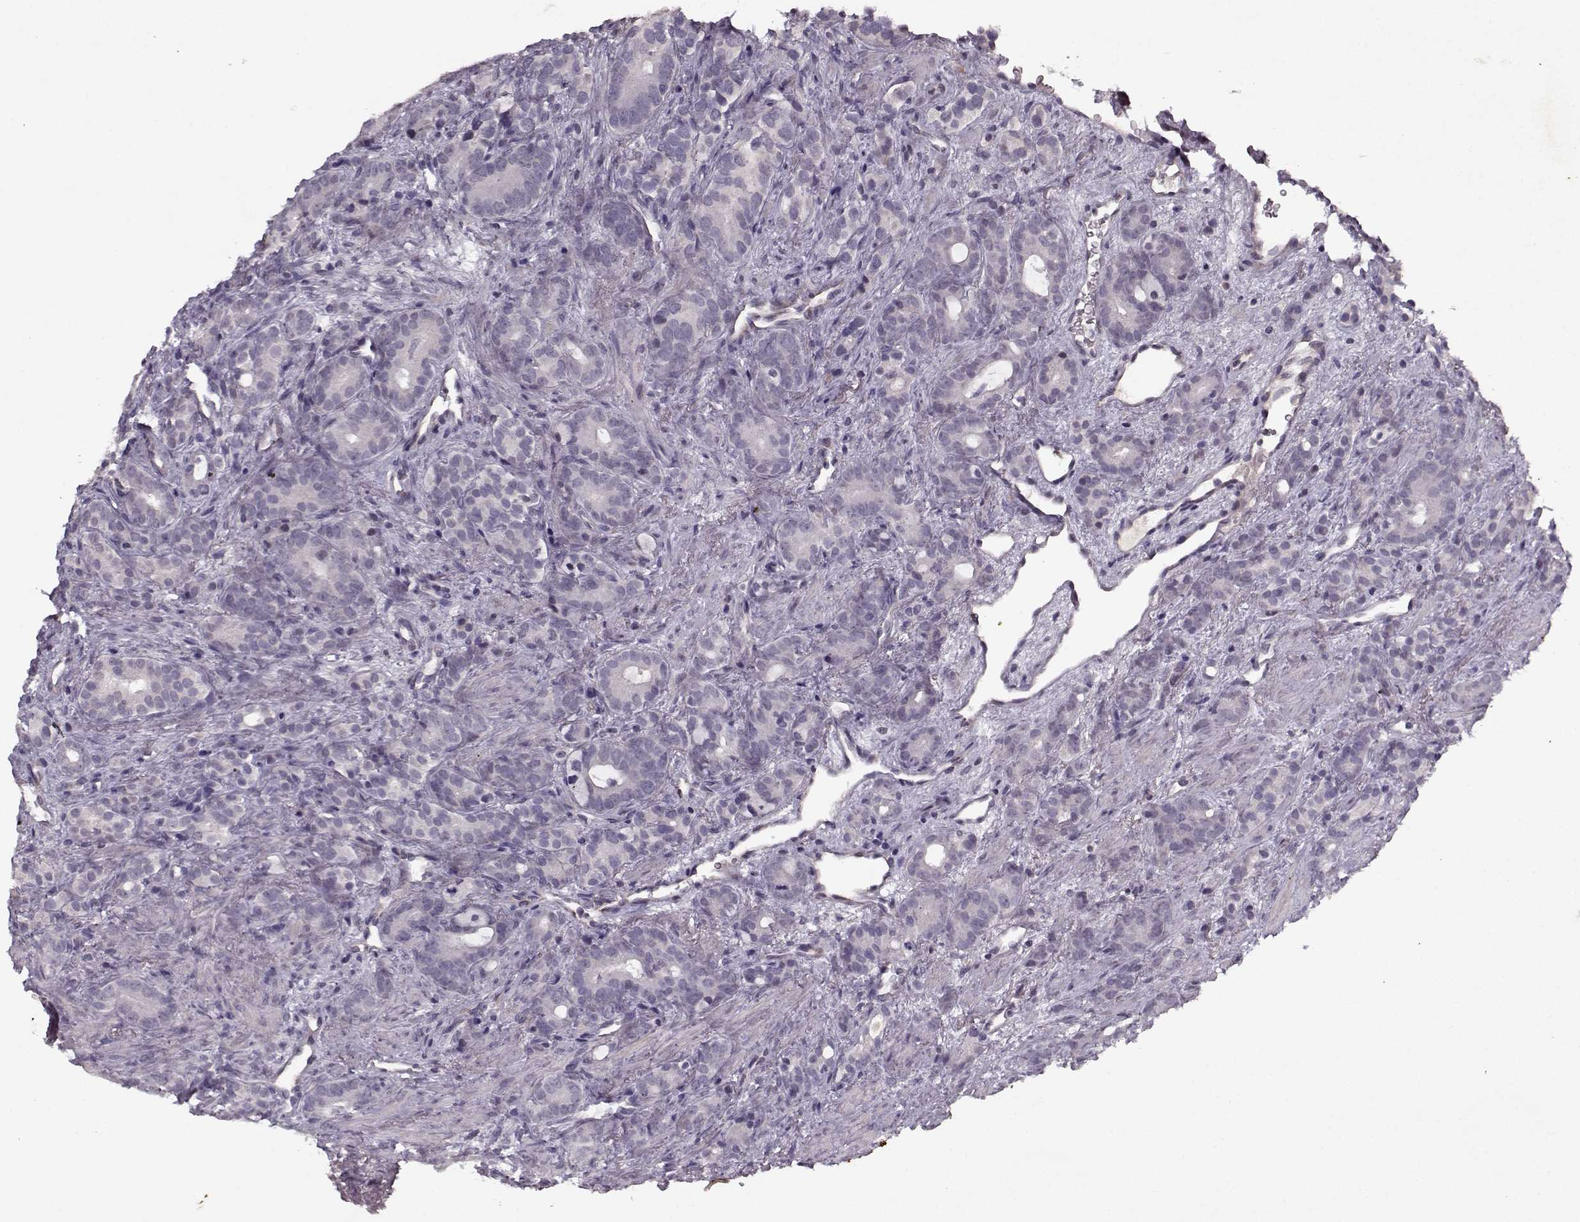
{"staining": {"intensity": "negative", "quantity": "none", "location": "none"}, "tissue": "prostate cancer", "cell_type": "Tumor cells", "image_type": "cancer", "snomed": [{"axis": "morphology", "description": "Adenocarcinoma, High grade"}, {"axis": "topography", "description": "Prostate"}], "caption": "DAB immunohistochemical staining of prostate adenocarcinoma (high-grade) exhibits no significant expression in tumor cells. (Immunohistochemistry, brightfield microscopy, high magnification).", "gene": "KRT9", "patient": {"sex": "male", "age": 84}}